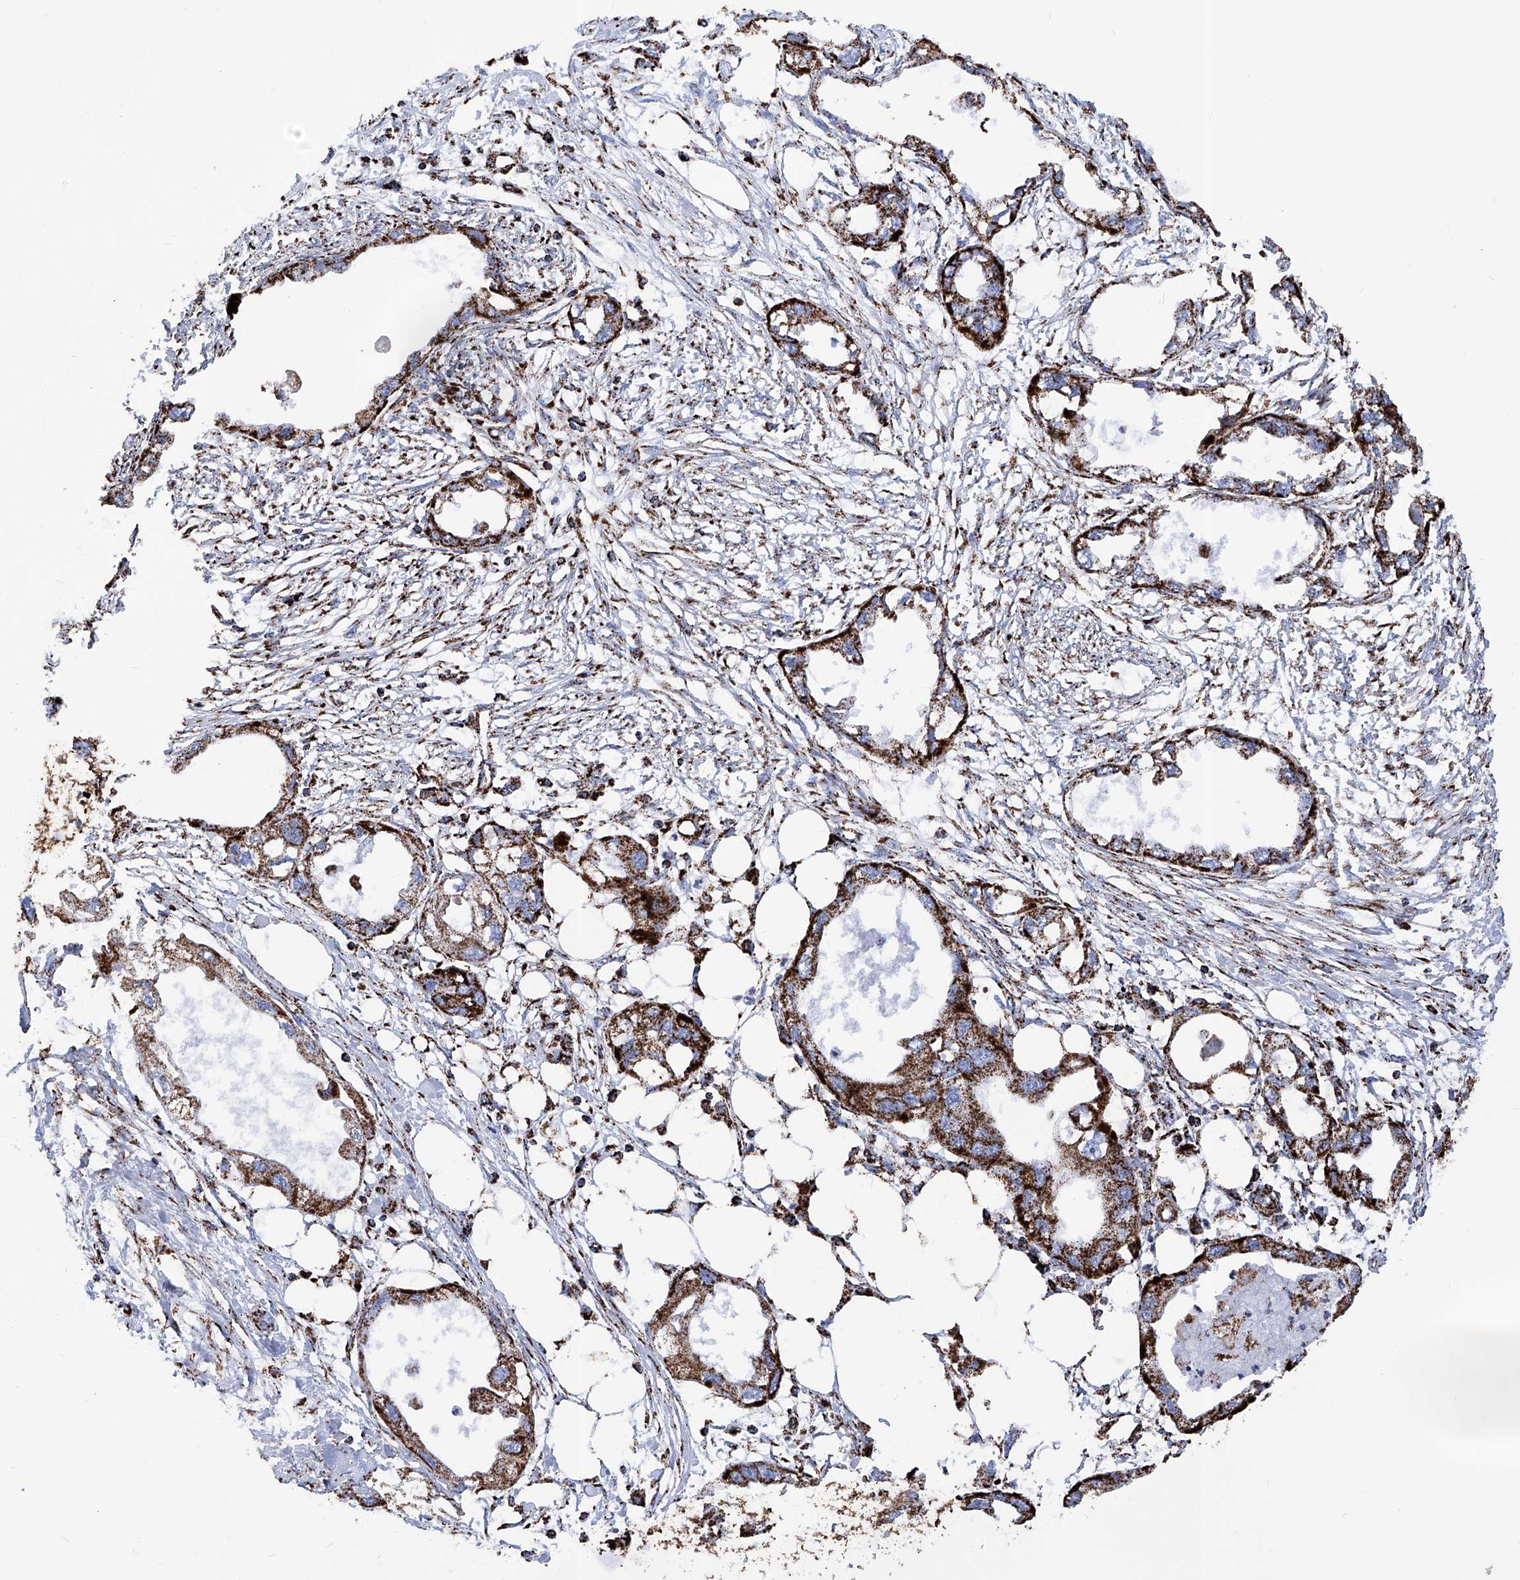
{"staining": {"intensity": "strong", "quantity": ">75%", "location": "cytoplasmic/membranous"}, "tissue": "endometrial cancer", "cell_type": "Tumor cells", "image_type": "cancer", "snomed": [{"axis": "morphology", "description": "Adenocarcinoma, NOS"}, {"axis": "morphology", "description": "Adenocarcinoma, metastatic, NOS"}, {"axis": "topography", "description": "Adipose tissue"}, {"axis": "topography", "description": "Endometrium"}], "caption": "A brown stain labels strong cytoplasmic/membranous positivity of a protein in human endometrial cancer (metastatic adenocarcinoma) tumor cells. (DAB IHC with brightfield microscopy, high magnification).", "gene": "ATP5PF", "patient": {"sex": "female", "age": 67}}